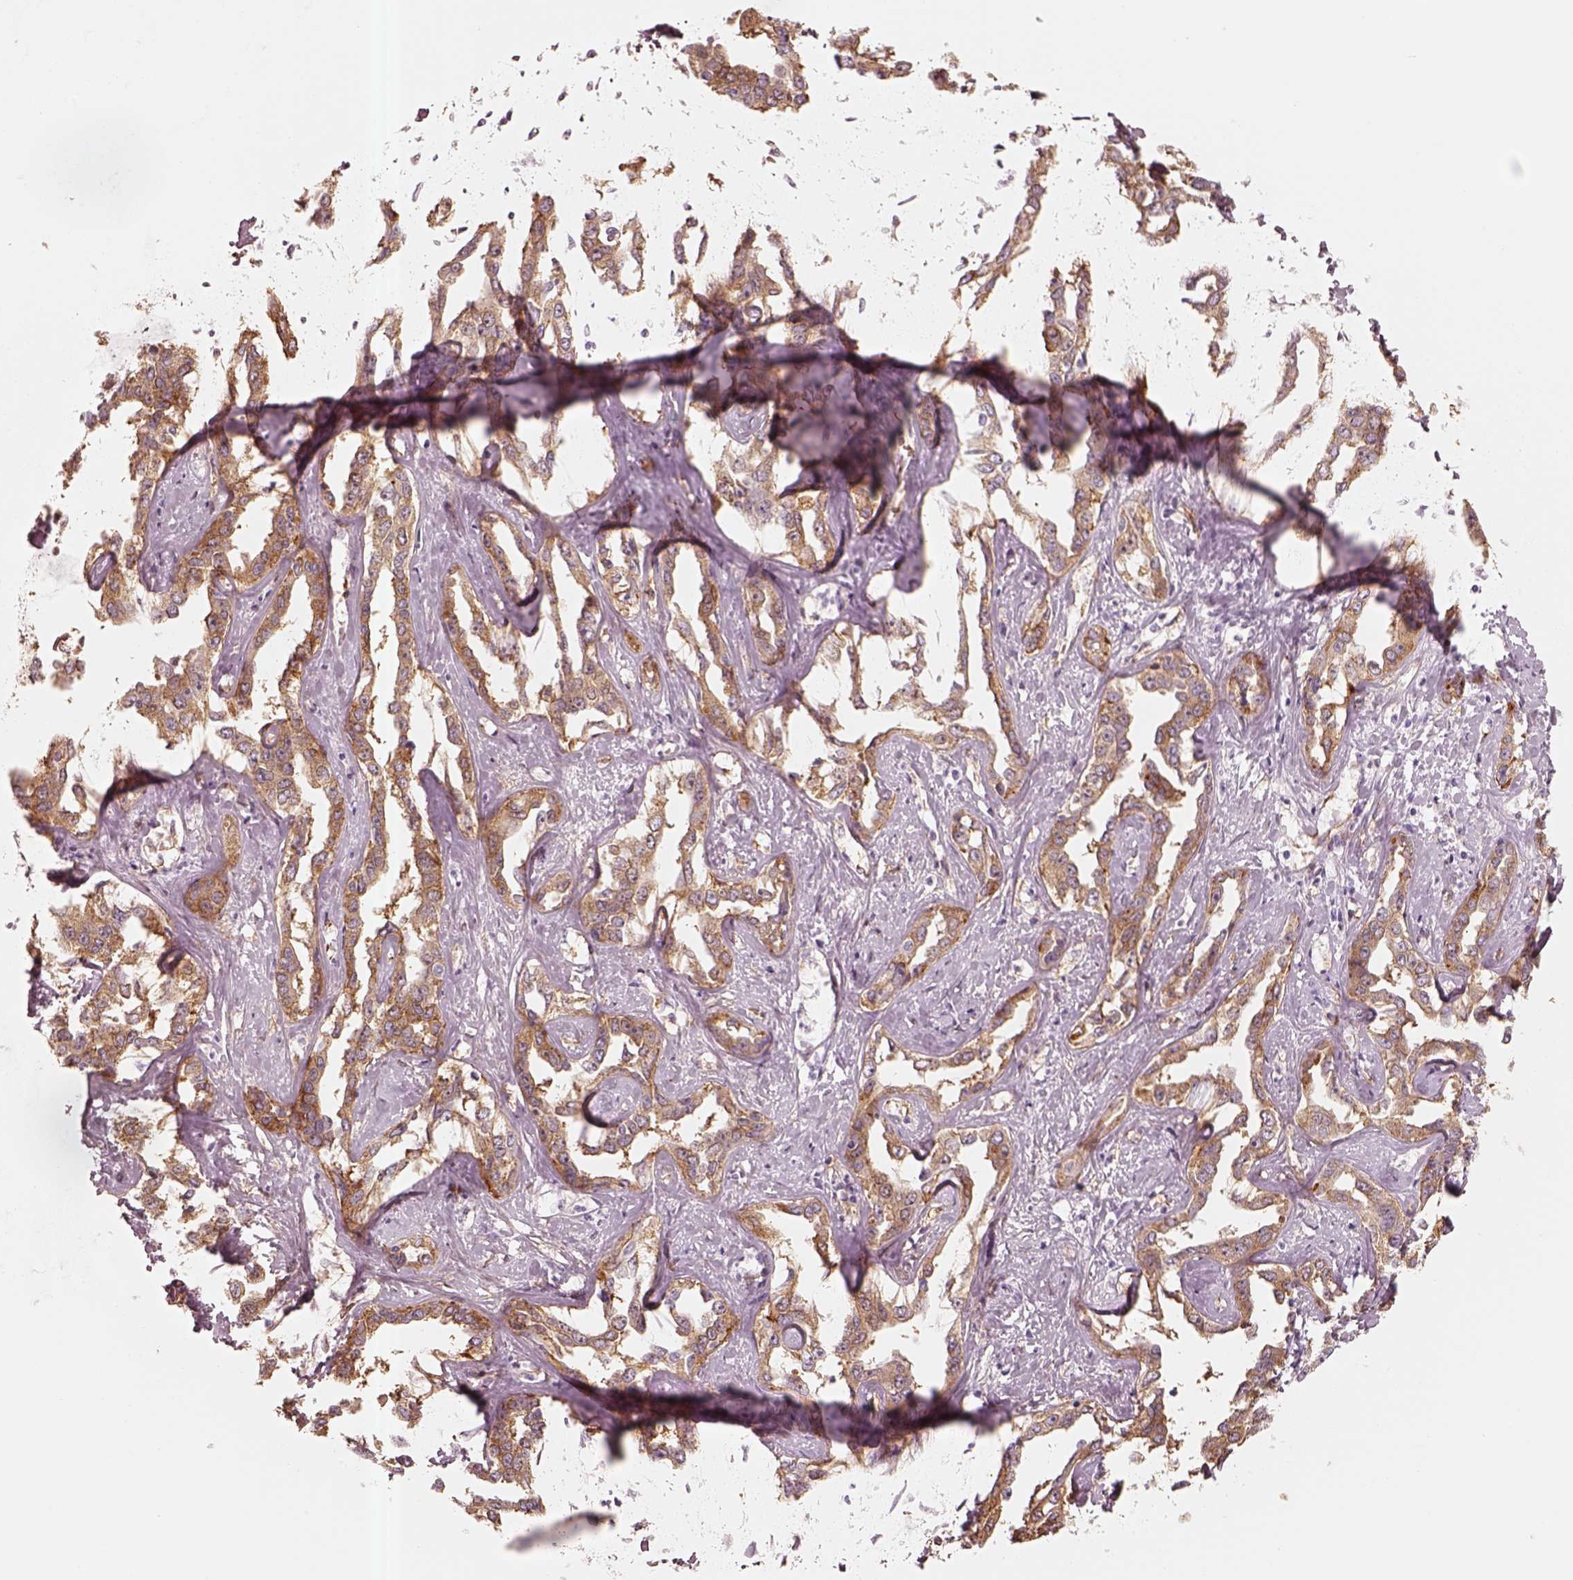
{"staining": {"intensity": "moderate", "quantity": ">75%", "location": "cytoplasmic/membranous"}, "tissue": "liver cancer", "cell_type": "Tumor cells", "image_type": "cancer", "snomed": [{"axis": "morphology", "description": "Cholangiocarcinoma"}, {"axis": "topography", "description": "Liver"}], "caption": "Human cholangiocarcinoma (liver) stained with a protein marker demonstrates moderate staining in tumor cells.", "gene": "CRYM", "patient": {"sex": "male", "age": 59}}